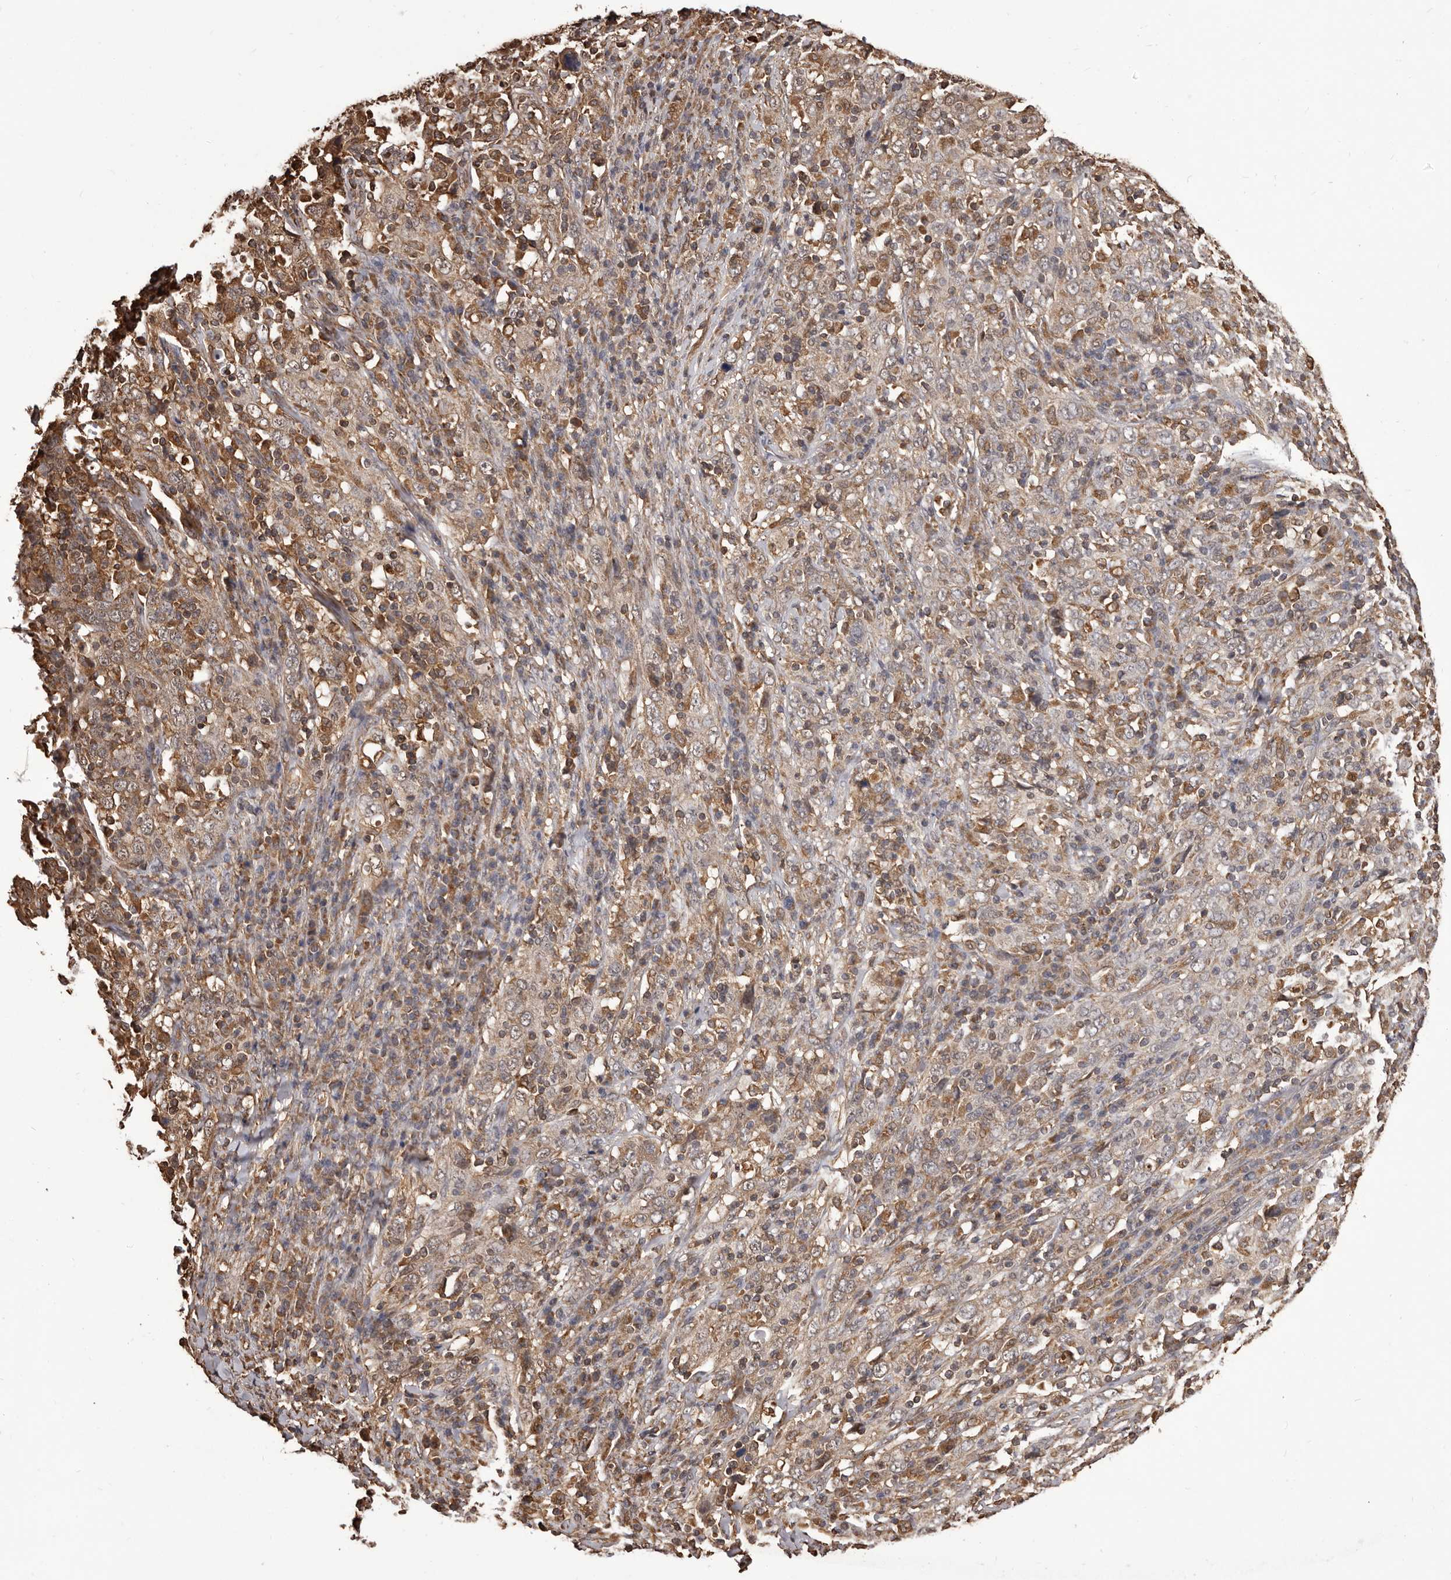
{"staining": {"intensity": "weak", "quantity": ">75%", "location": "cytoplasmic/membranous"}, "tissue": "cervical cancer", "cell_type": "Tumor cells", "image_type": "cancer", "snomed": [{"axis": "morphology", "description": "Squamous cell carcinoma, NOS"}, {"axis": "topography", "description": "Cervix"}], "caption": "Tumor cells demonstrate low levels of weak cytoplasmic/membranous staining in about >75% of cells in human cervical cancer (squamous cell carcinoma). (brown staining indicates protein expression, while blue staining denotes nuclei).", "gene": "ALPK1", "patient": {"sex": "female", "age": 46}}